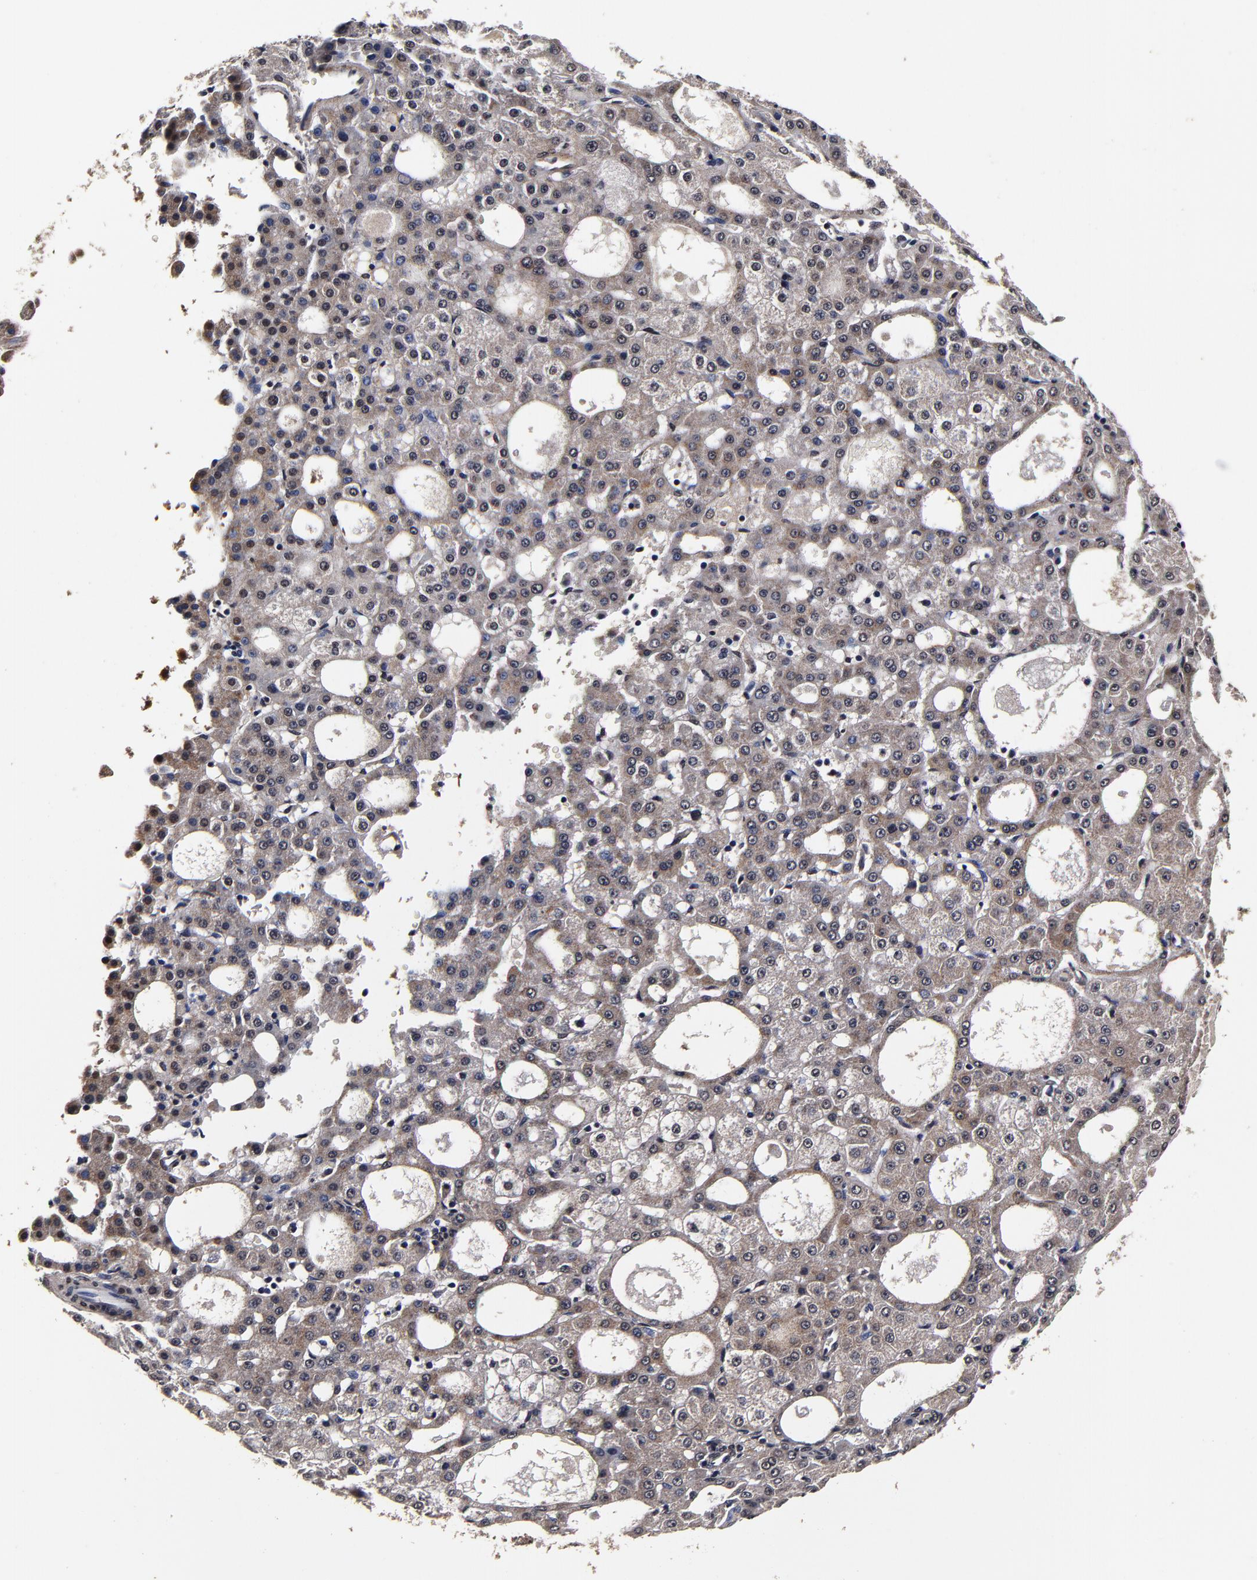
{"staining": {"intensity": "moderate", "quantity": ">75%", "location": "cytoplasmic/membranous"}, "tissue": "liver cancer", "cell_type": "Tumor cells", "image_type": "cancer", "snomed": [{"axis": "morphology", "description": "Carcinoma, Hepatocellular, NOS"}, {"axis": "topography", "description": "Liver"}], "caption": "Liver hepatocellular carcinoma stained with a protein marker displays moderate staining in tumor cells.", "gene": "MMP15", "patient": {"sex": "male", "age": 47}}